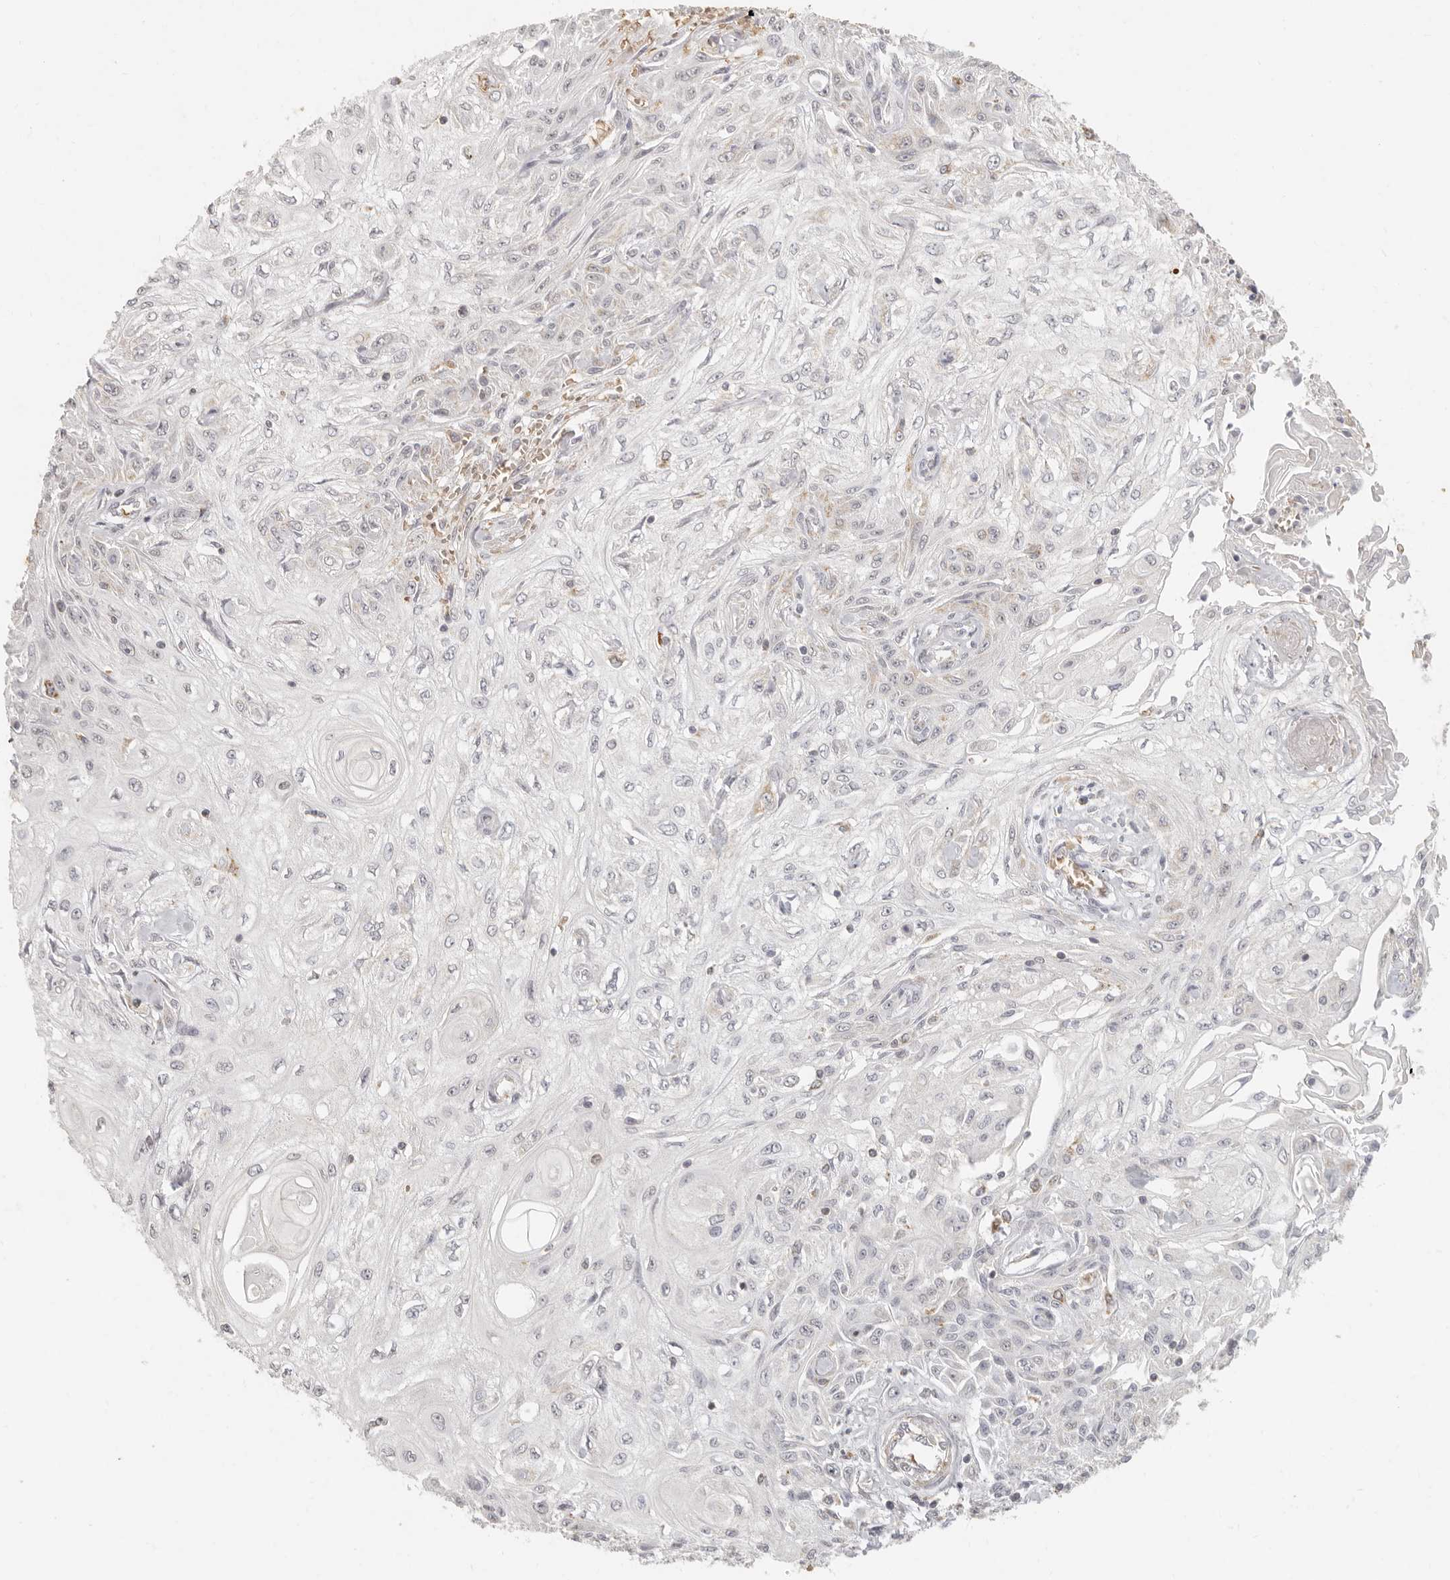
{"staining": {"intensity": "negative", "quantity": "none", "location": "none"}, "tissue": "skin cancer", "cell_type": "Tumor cells", "image_type": "cancer", "snomed": [{"axis": "morphology", "description": "Squamous cell carcinoma, NOS"}, {"axis": "morphology", "description": "Squamous cell carcinoma, metastatic, NOS"}, {"axis": "topography", "description": "Skin"}, {"axis": "topography", "description": "Lymph node"}], "caption": "Immunohistochemistry (IHC) histopathology image of skin cancer stained for a protein (brown), which shows no staining in tumor cells. Nuclei are stained in blue.", "gene": "NIBAN1", "patient": {"sex": "male", "age": 75}}